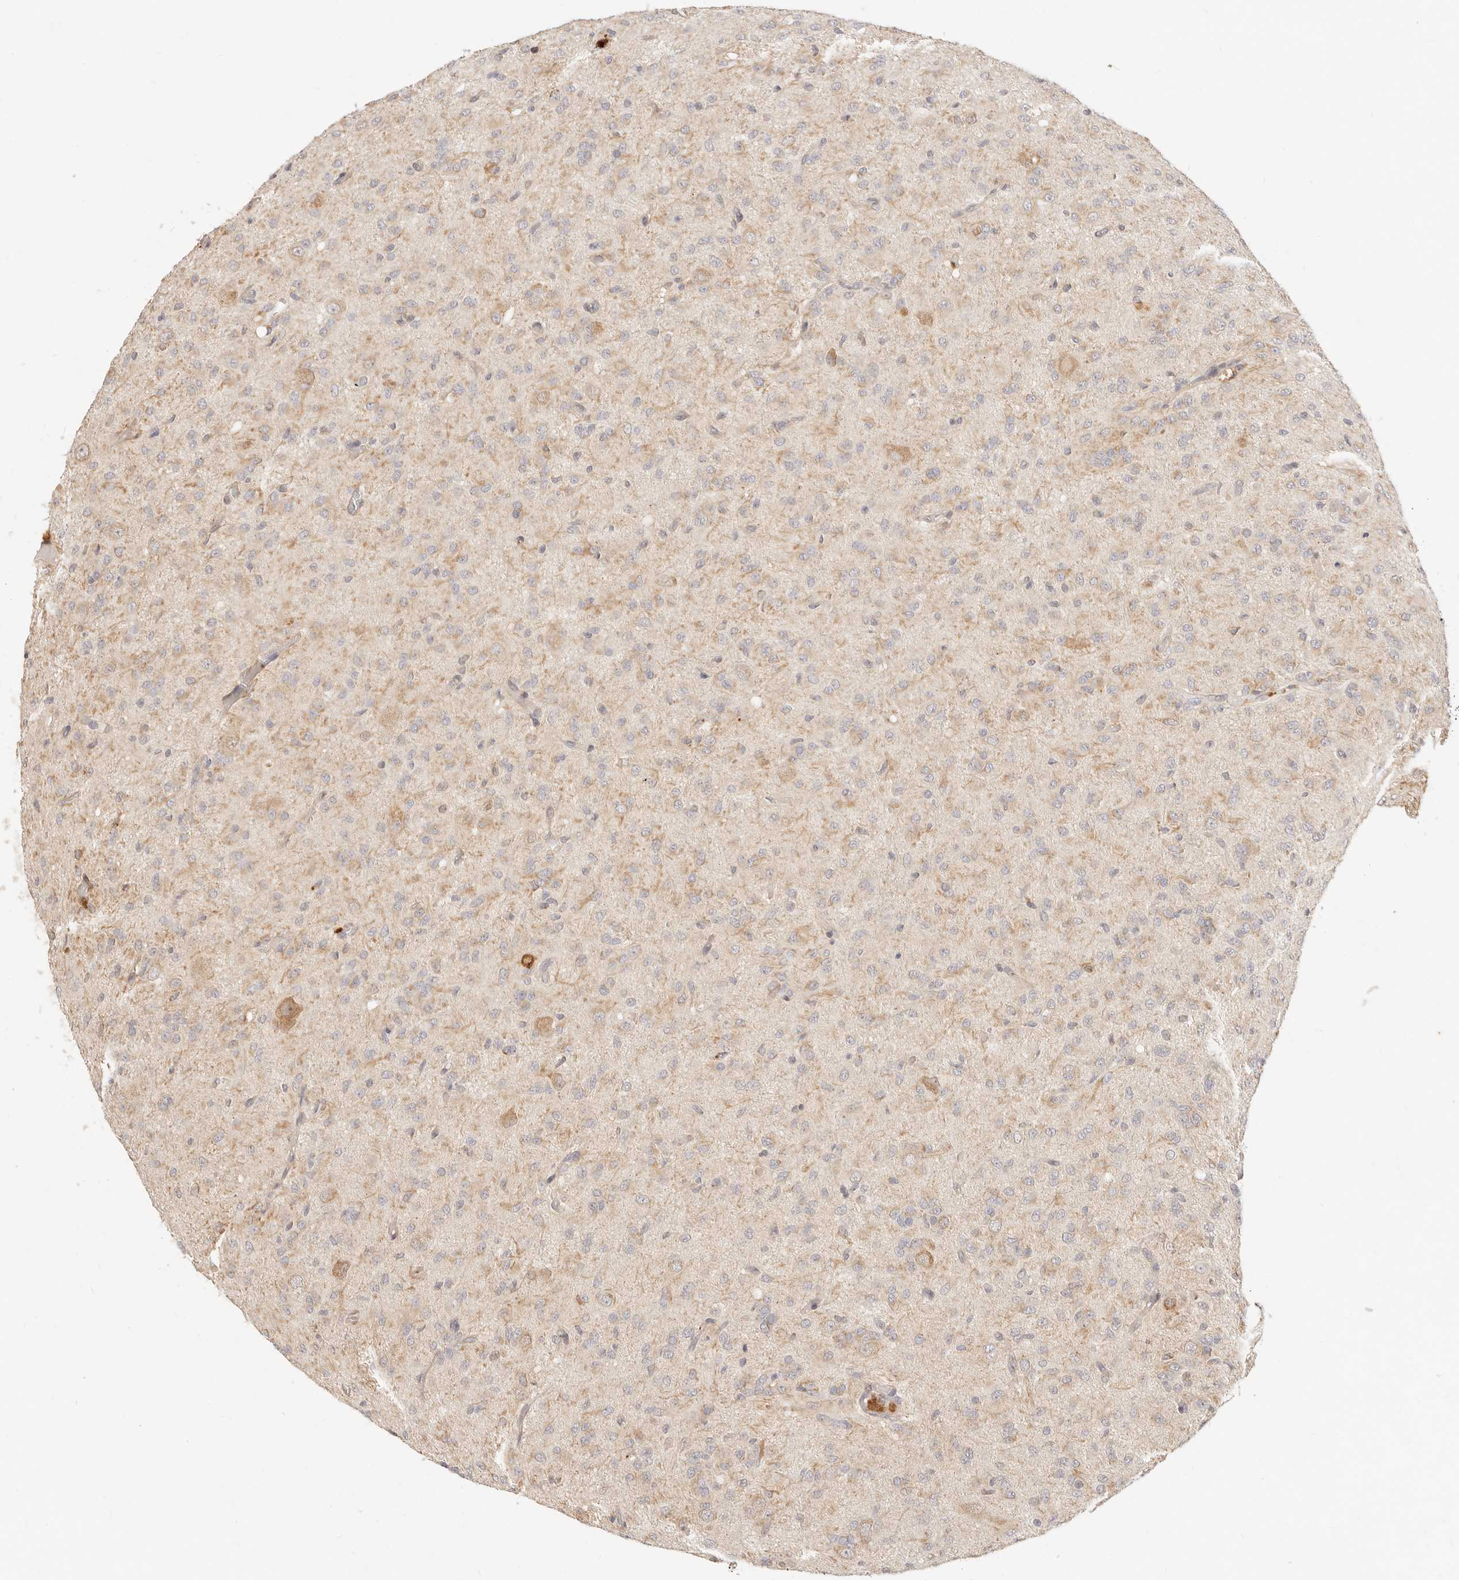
{"staining": {"intensity": "weak", "quantity": "25%-75%", "location": "cytoplasmic/membranous"}, "tissue": "glioma", "cell_type": "Tumor cells", "image_type": "cancer", "snomed": [{"axis": "morphology", "description": "Glioma, malignant, High grade"}, {"axis": "topography", "description": "Brain"}], "caption": "Brown immunohistochemical staining in glioma shows weak cytoplasmic/membranous positivity in about 25%-75% of tumor cells. Nuclei are stained in blue.", "gene": "UBXN10", "patient": {"sex": "female", "age": 59}}